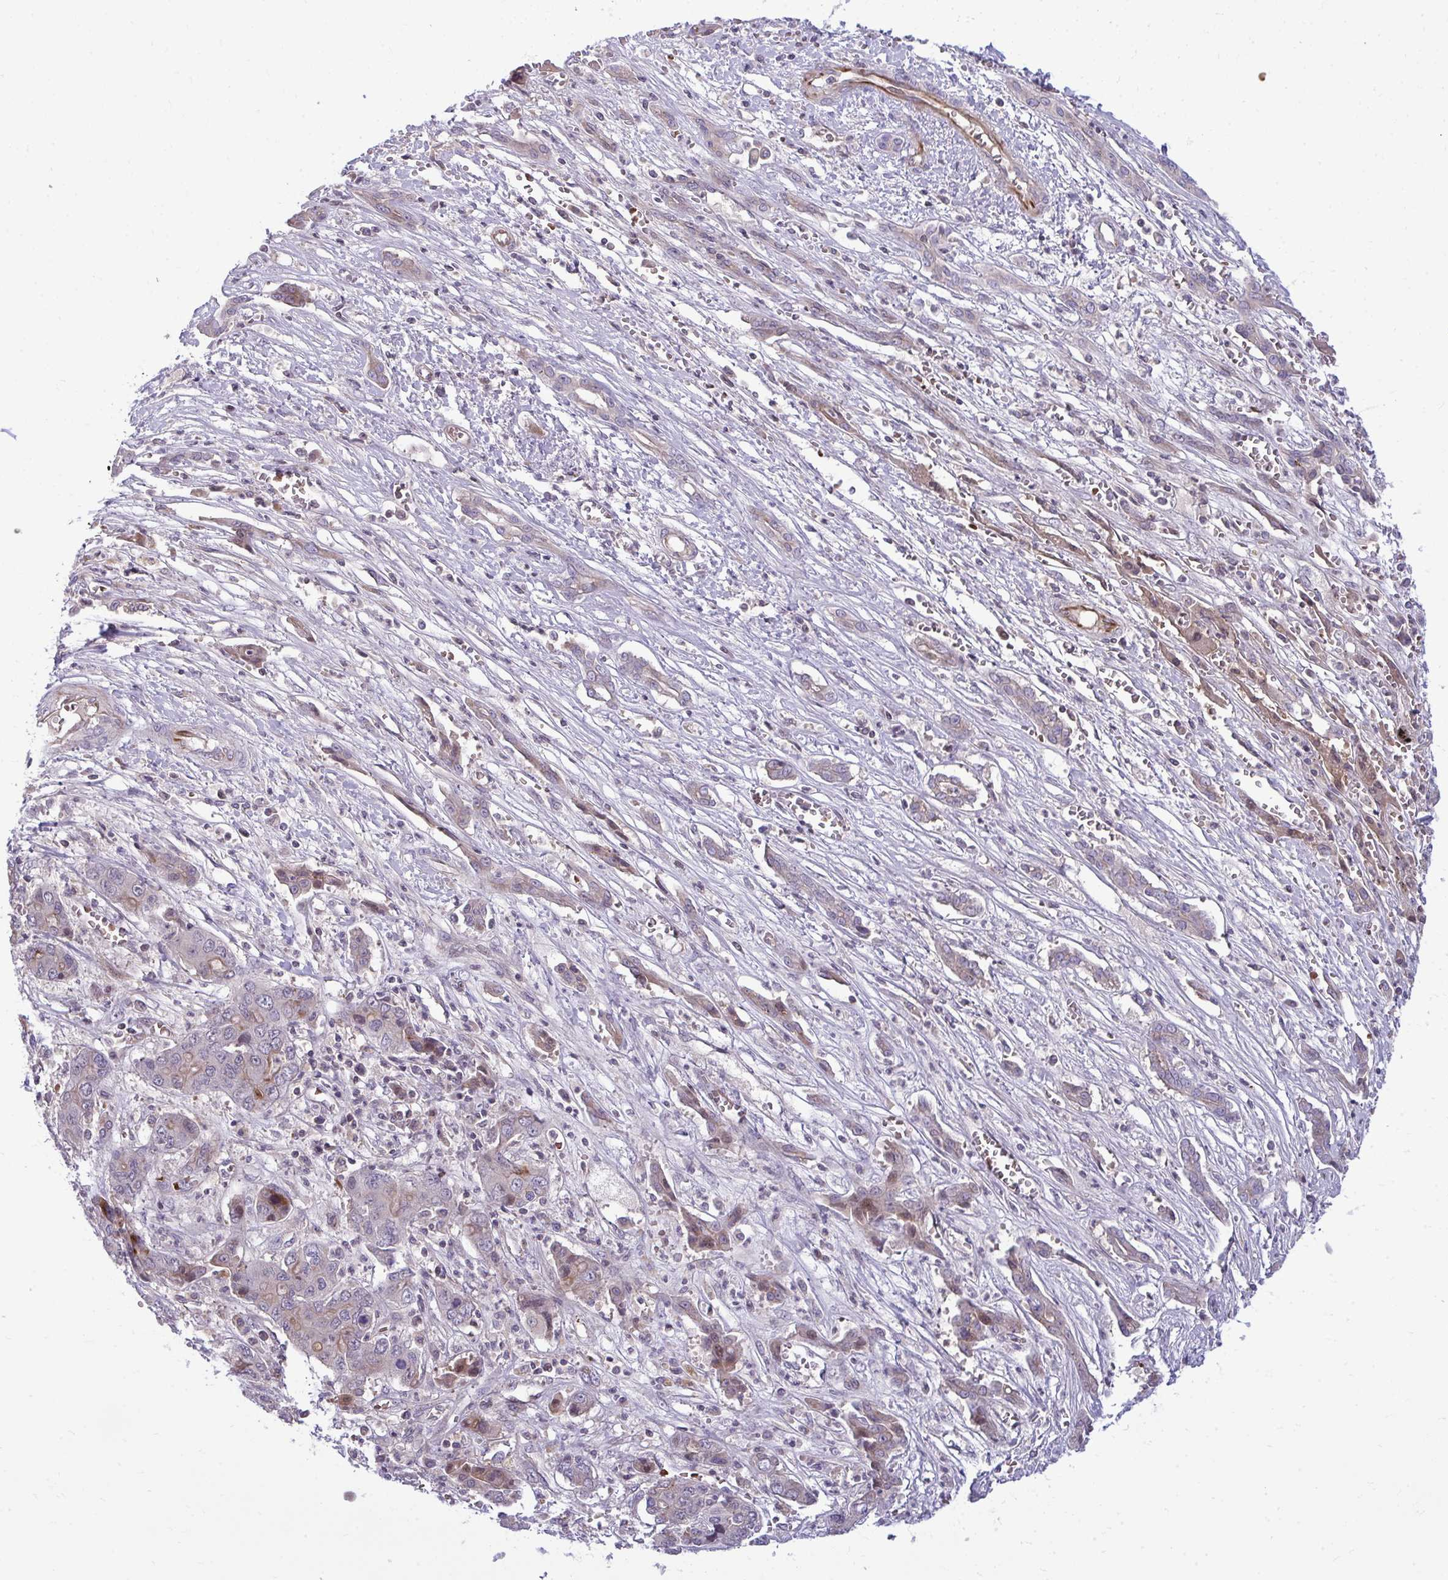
{"staining": {"intensity": "weak", "quantity": "<25%", "location": "cytoplasmic/membranous"}, "tissue": "liver cancer", "cell_type": "Tumor cells", "image_type": "cancer", "snomed": [{"axis": "morphology", "description": "Cholangiocarcinoma"}, {"axis": "topography", "description": "Liver"}], "caption": "Tumor cells show no significant protein expression in liver cancer.", "gene": "SLC14A1", "patient": {"sex": "male", "age": 67}}